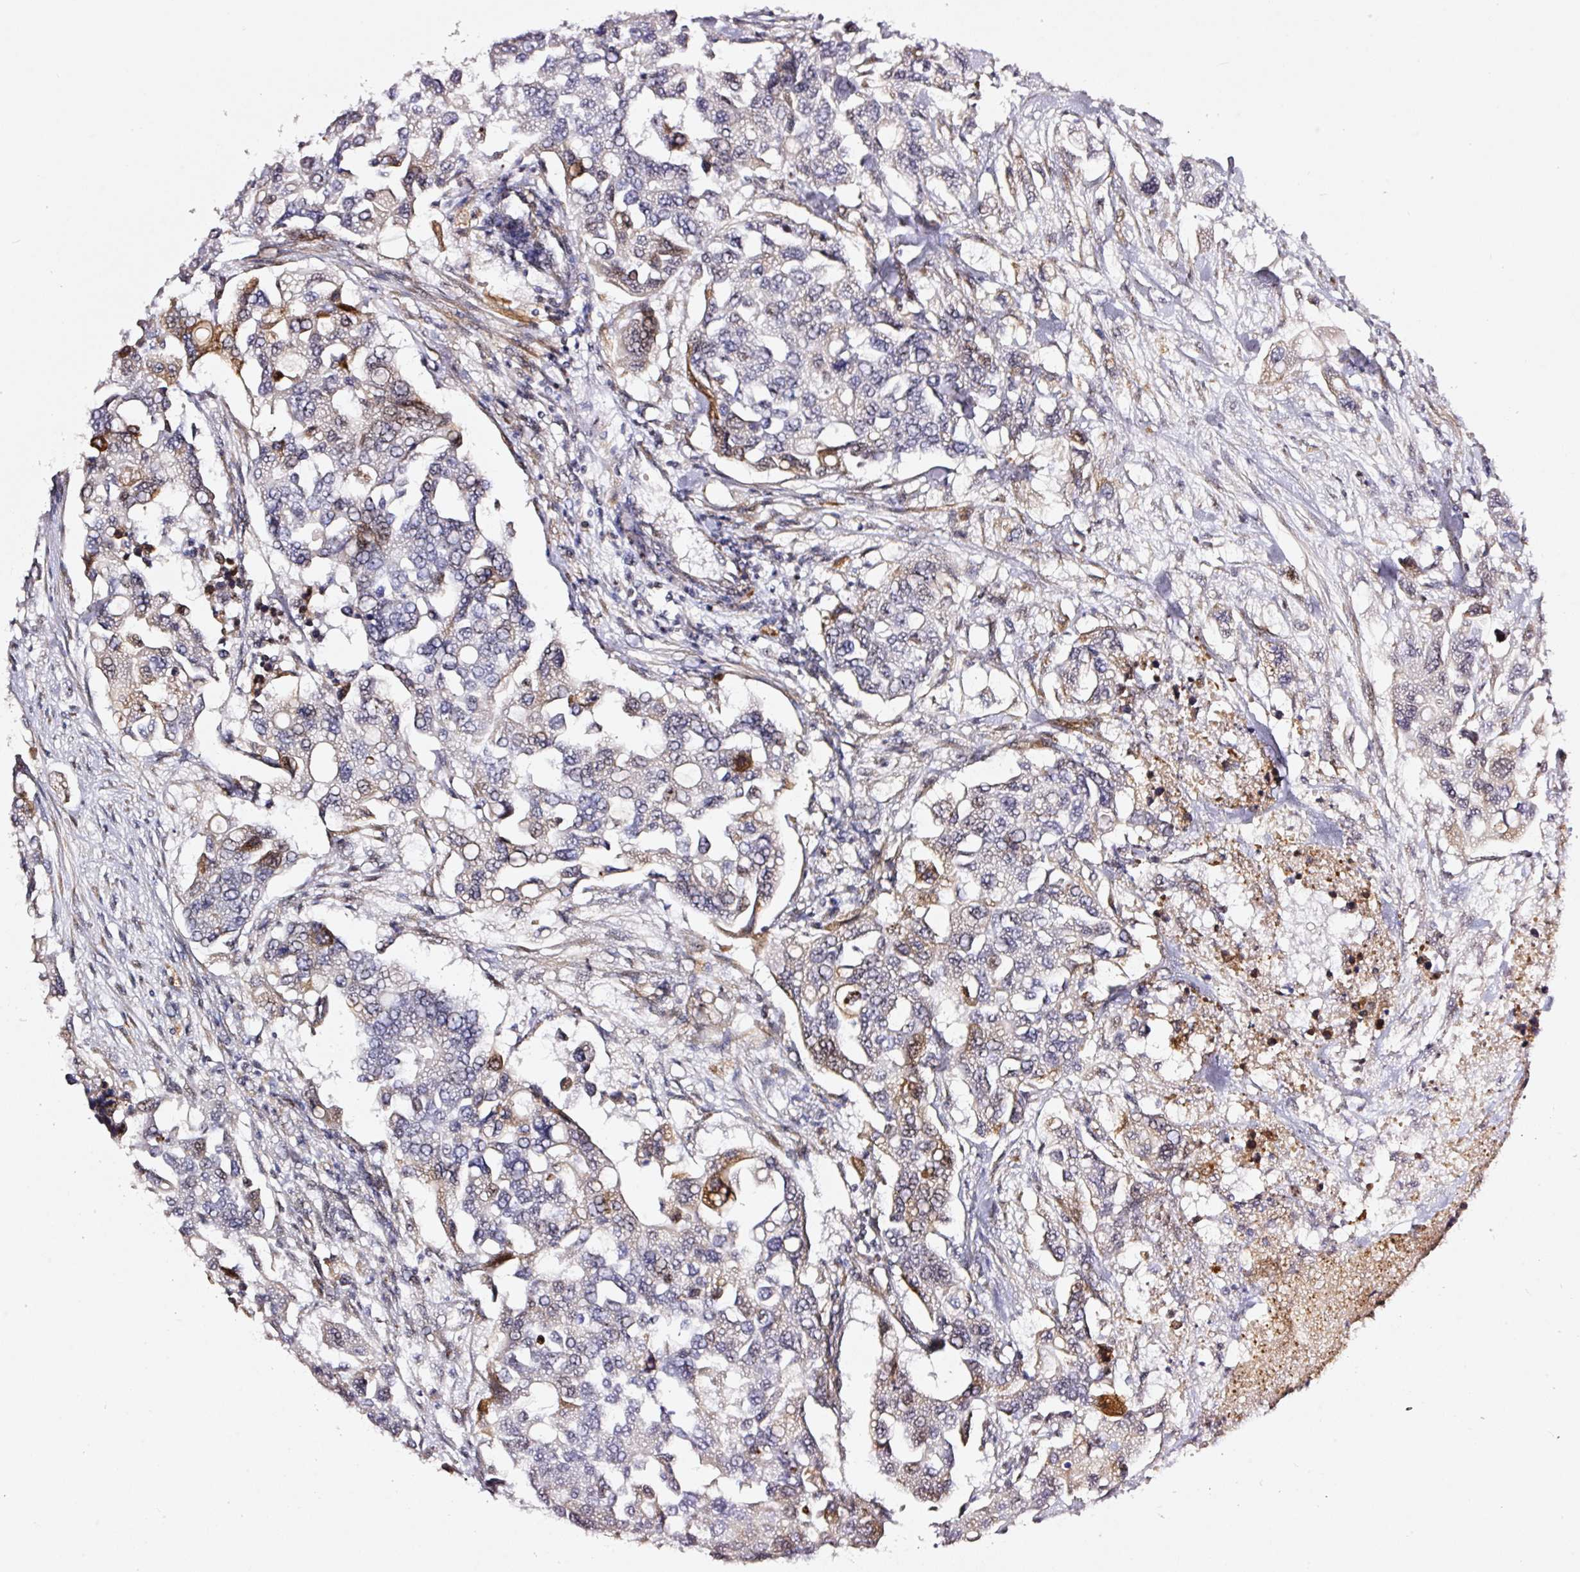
{"staining": {"intensity": "moderate", "quantity": "<25%", "location": "cytoplasmic/membranous"}, "tissue": "colorectal cancer", "cell_type": "Tumor cells", "image_type": "cancer", "snomed": [{"axis": "morphology", "description": "Adenocarcinoma, NOS"}, {"axis": "topography", "description": "Colon"}], "caption": "This is an image of immunohistochemistry (IHC) staining of colorectal adenocarcinoma, which shows moderate positivity in the cytoplasmic/membranous of tumor cells.", "gene": "MXRA8", "patient": {"sex": "male", "age": 77}}